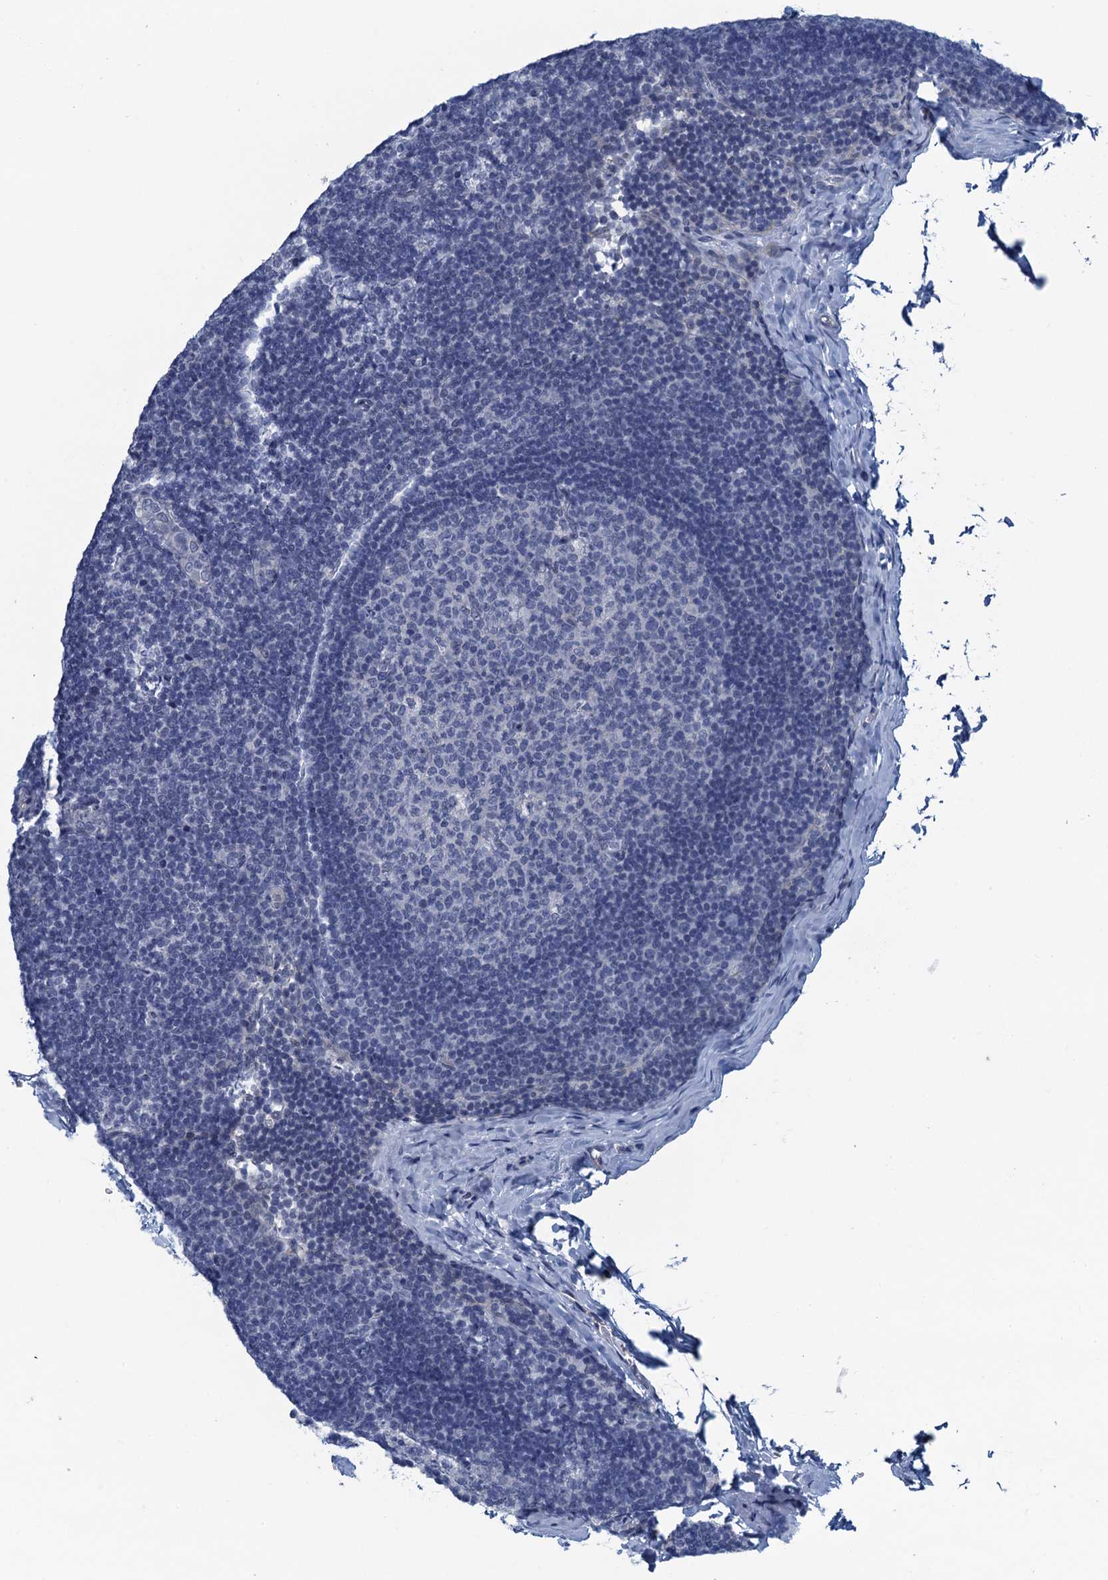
{"staining": {"intensity": "negative", "quantity": "none", "location": "none"}, "tissue": "lymph node", "cell_type": "Germinal center cells", "image_type": "normal", "snomed": [{"axis": "morphology", "description": "Normal tissue, NOS"}, {"axis": "topography", "description": "Lymph node"}], "caption": "There is no significant positivity in germinal center cells of lymph node. (DAB (3,3'-diaminobenzidine) IHC visualized using brightfield microscopy, high magnification).", "gene": "C16orf95", "patient": {"sex": "female", "age": 22}}